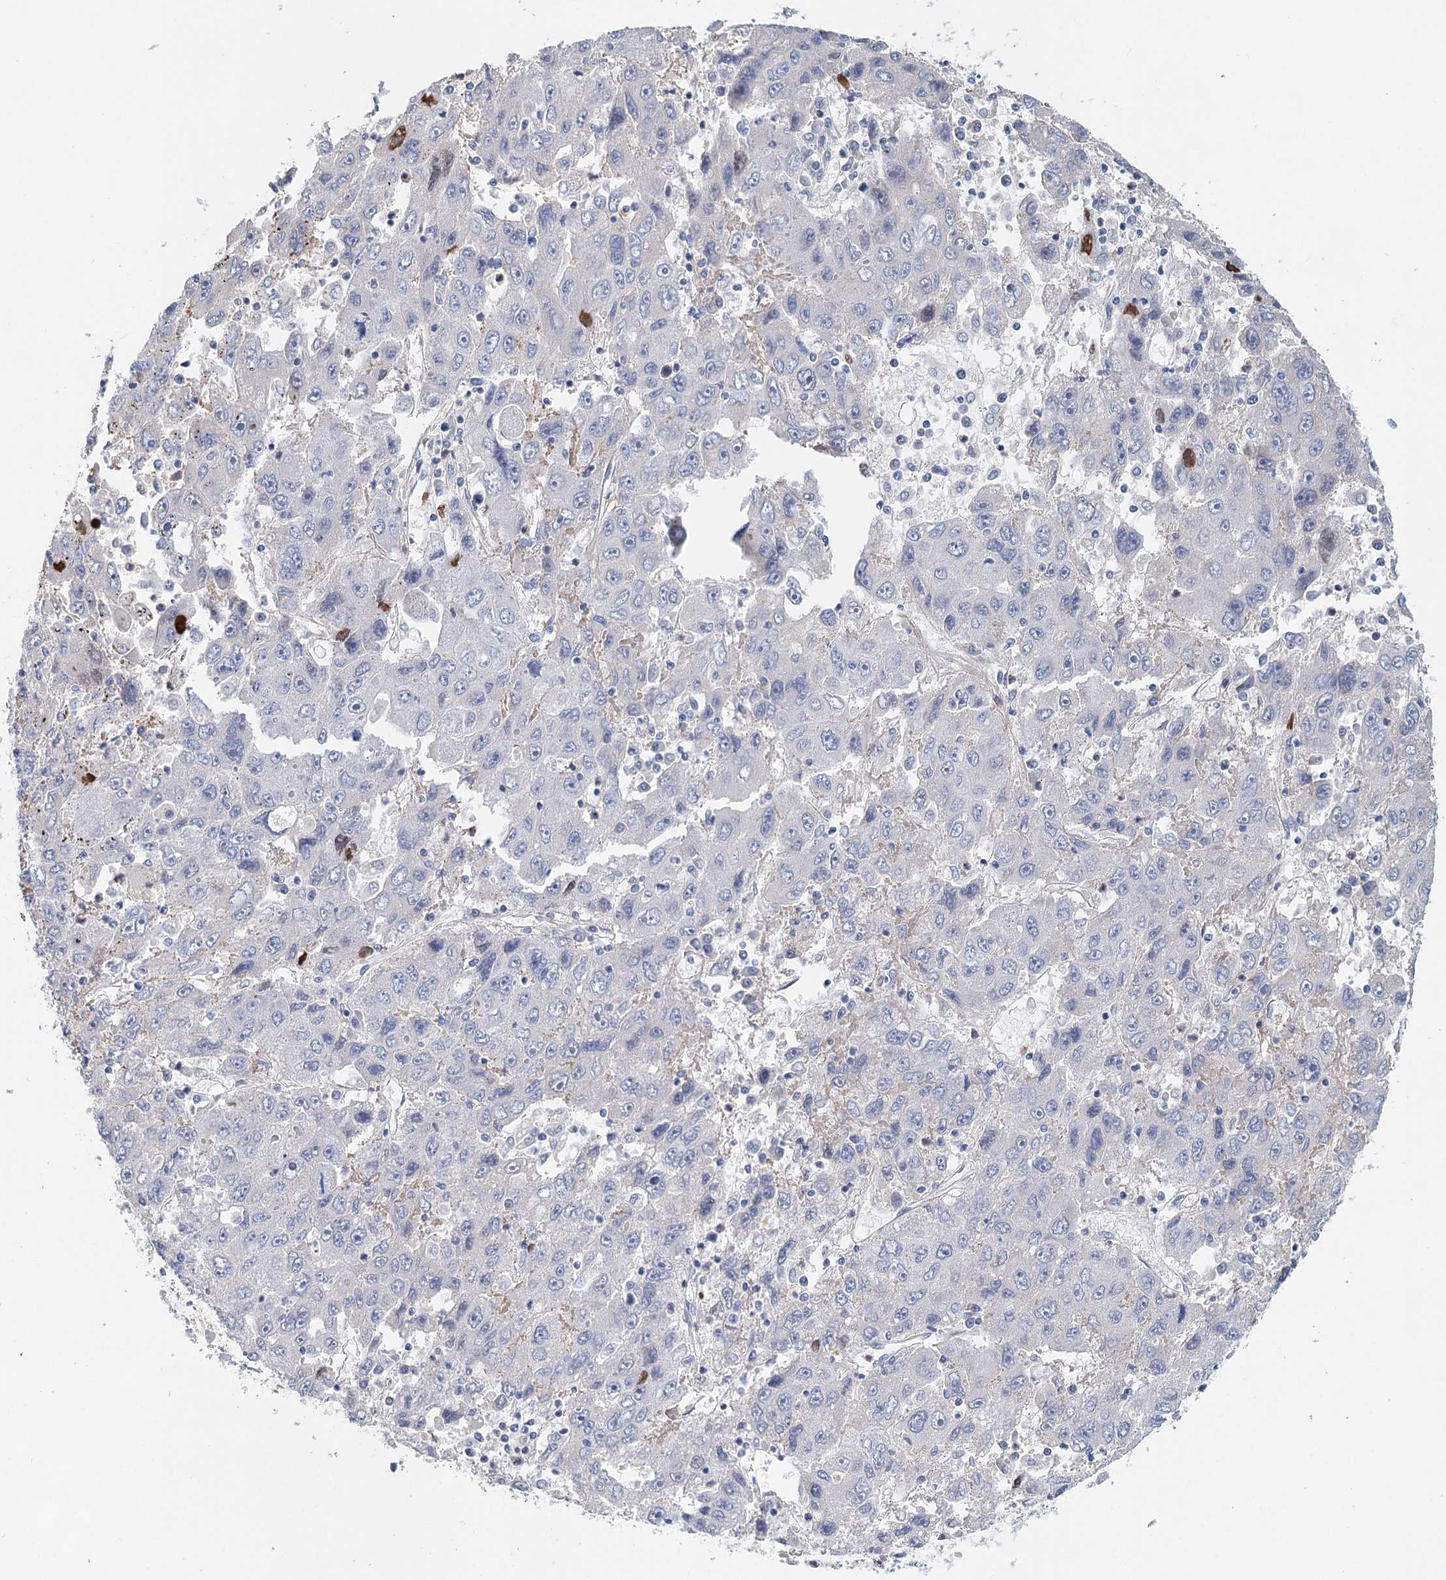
{"staining": {"intensity": "negative", "quantity": "none", "location": "none"}, "tissue": "liver cancer", "cell_type": "Tumor cells", "image_type": "cancer", "snomed": [{"axis": "morphology", "description": "Carcinoma, Hepatocellular, NOS"}, {"axis": "topography", "description": "Liver"}], "caption": "This micrograph is of liver cancer (hepatocellular carcinoma) stained with immunohistochemistry (IHC) to label a protein in brown with the nuclei are counter-stained blue. There is no expression in tumor cells.", "gene": "MYL6B", "patient": {"sex": "male", "age": 49}}